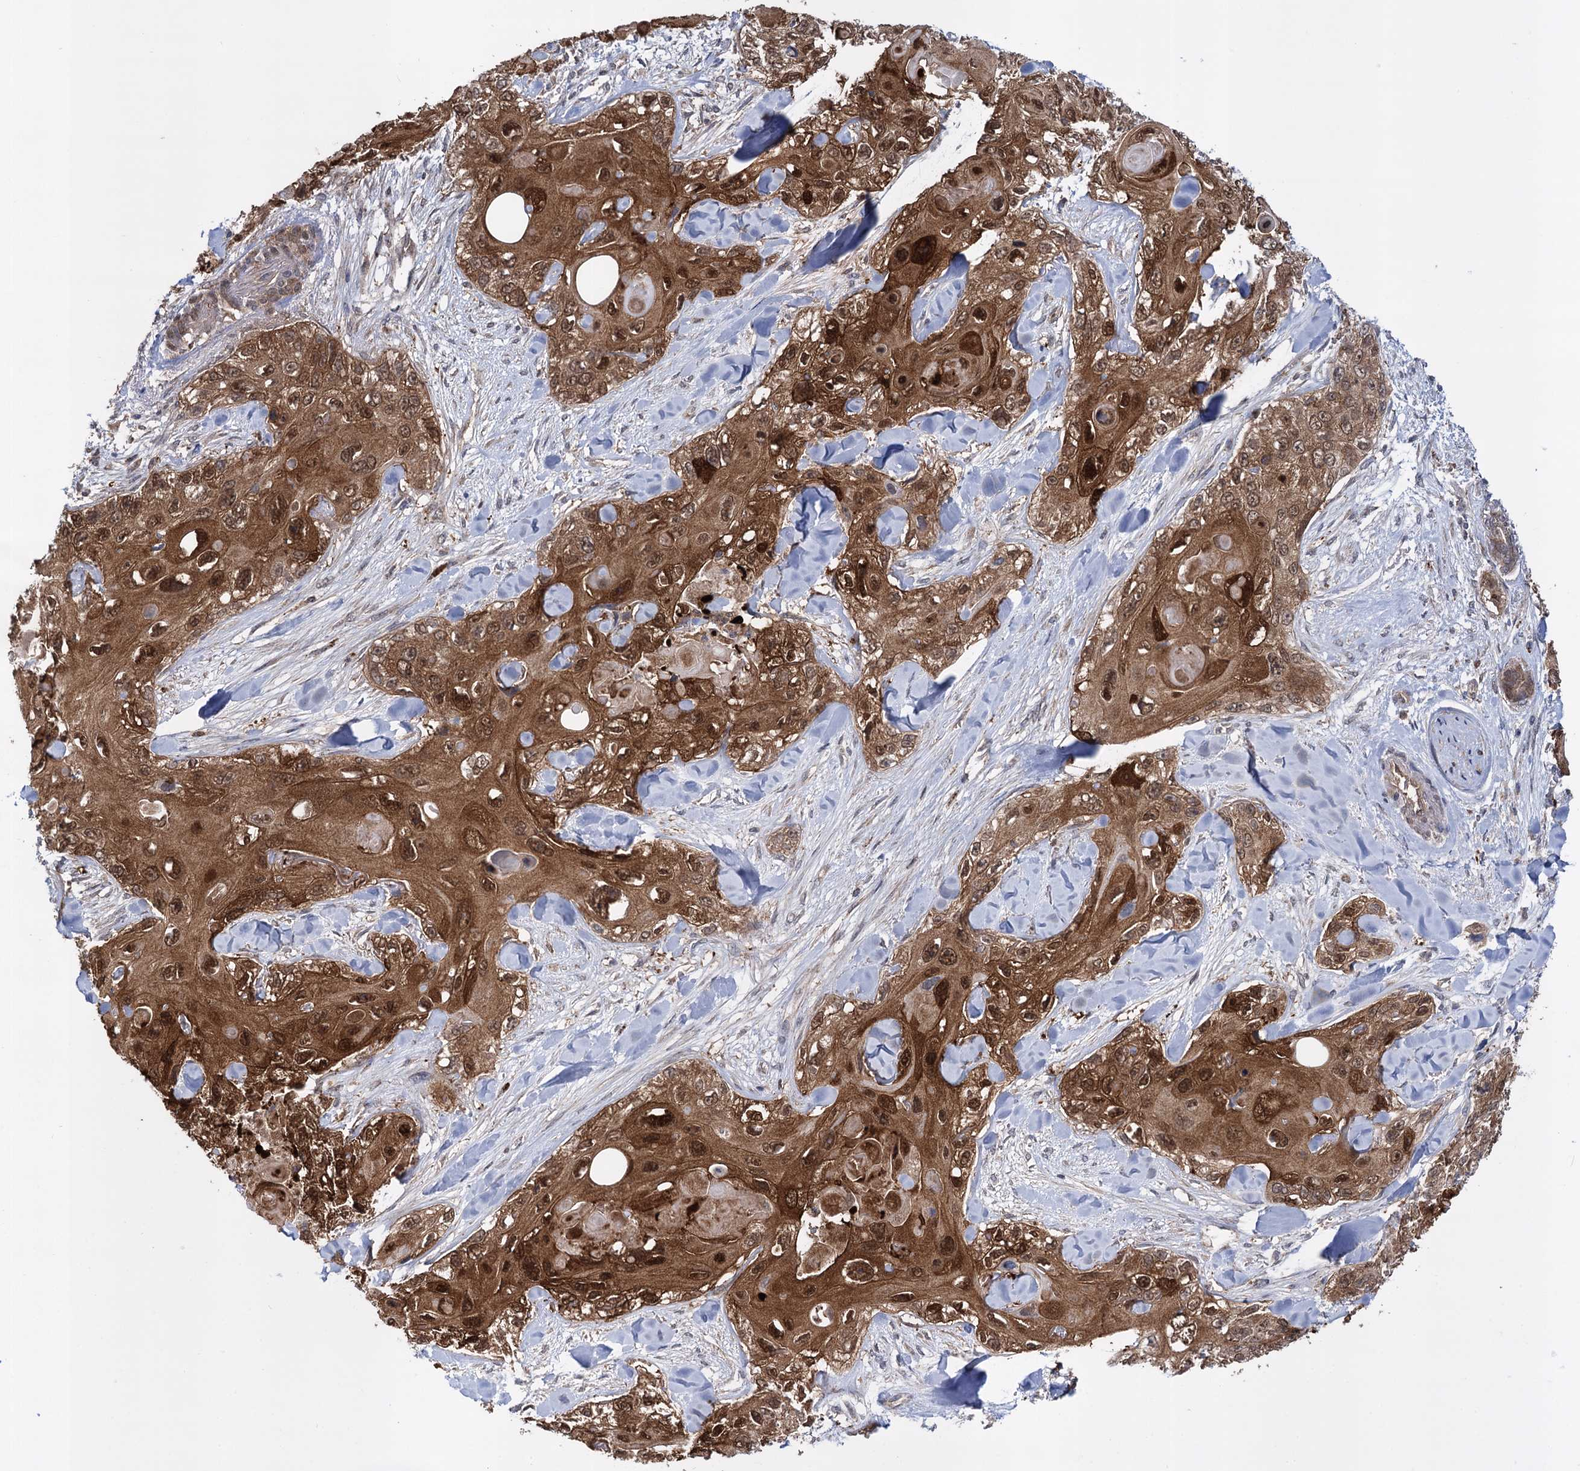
{"staining": {"intensity": "strong", "quantity": ">75%", "location": "cytoplasmic/membranous,nuclear"}, "tissue": "skin cancer", "cell_type": "Tumor cells", "image_type": "cancer", "snomed": [{"axis": "morphology", "description": "Normal tissue, NOS"}, {"axis": "morphology", "description": "Squamous cell carcinoma, NOS"}, {"axis": "topography", "description": "Skin"}], "caption": "Immunohistochemistry (IHC) micrograph of skin cancer (squamous cell carcinoma) stained for a protein (brown), which displays high levels of strong cytoplasmic/membranous and nuclear expression in approximately >75% of tumor cells.", "gene": "GLO1", "patient": {"sex": "male", "age": 72}}